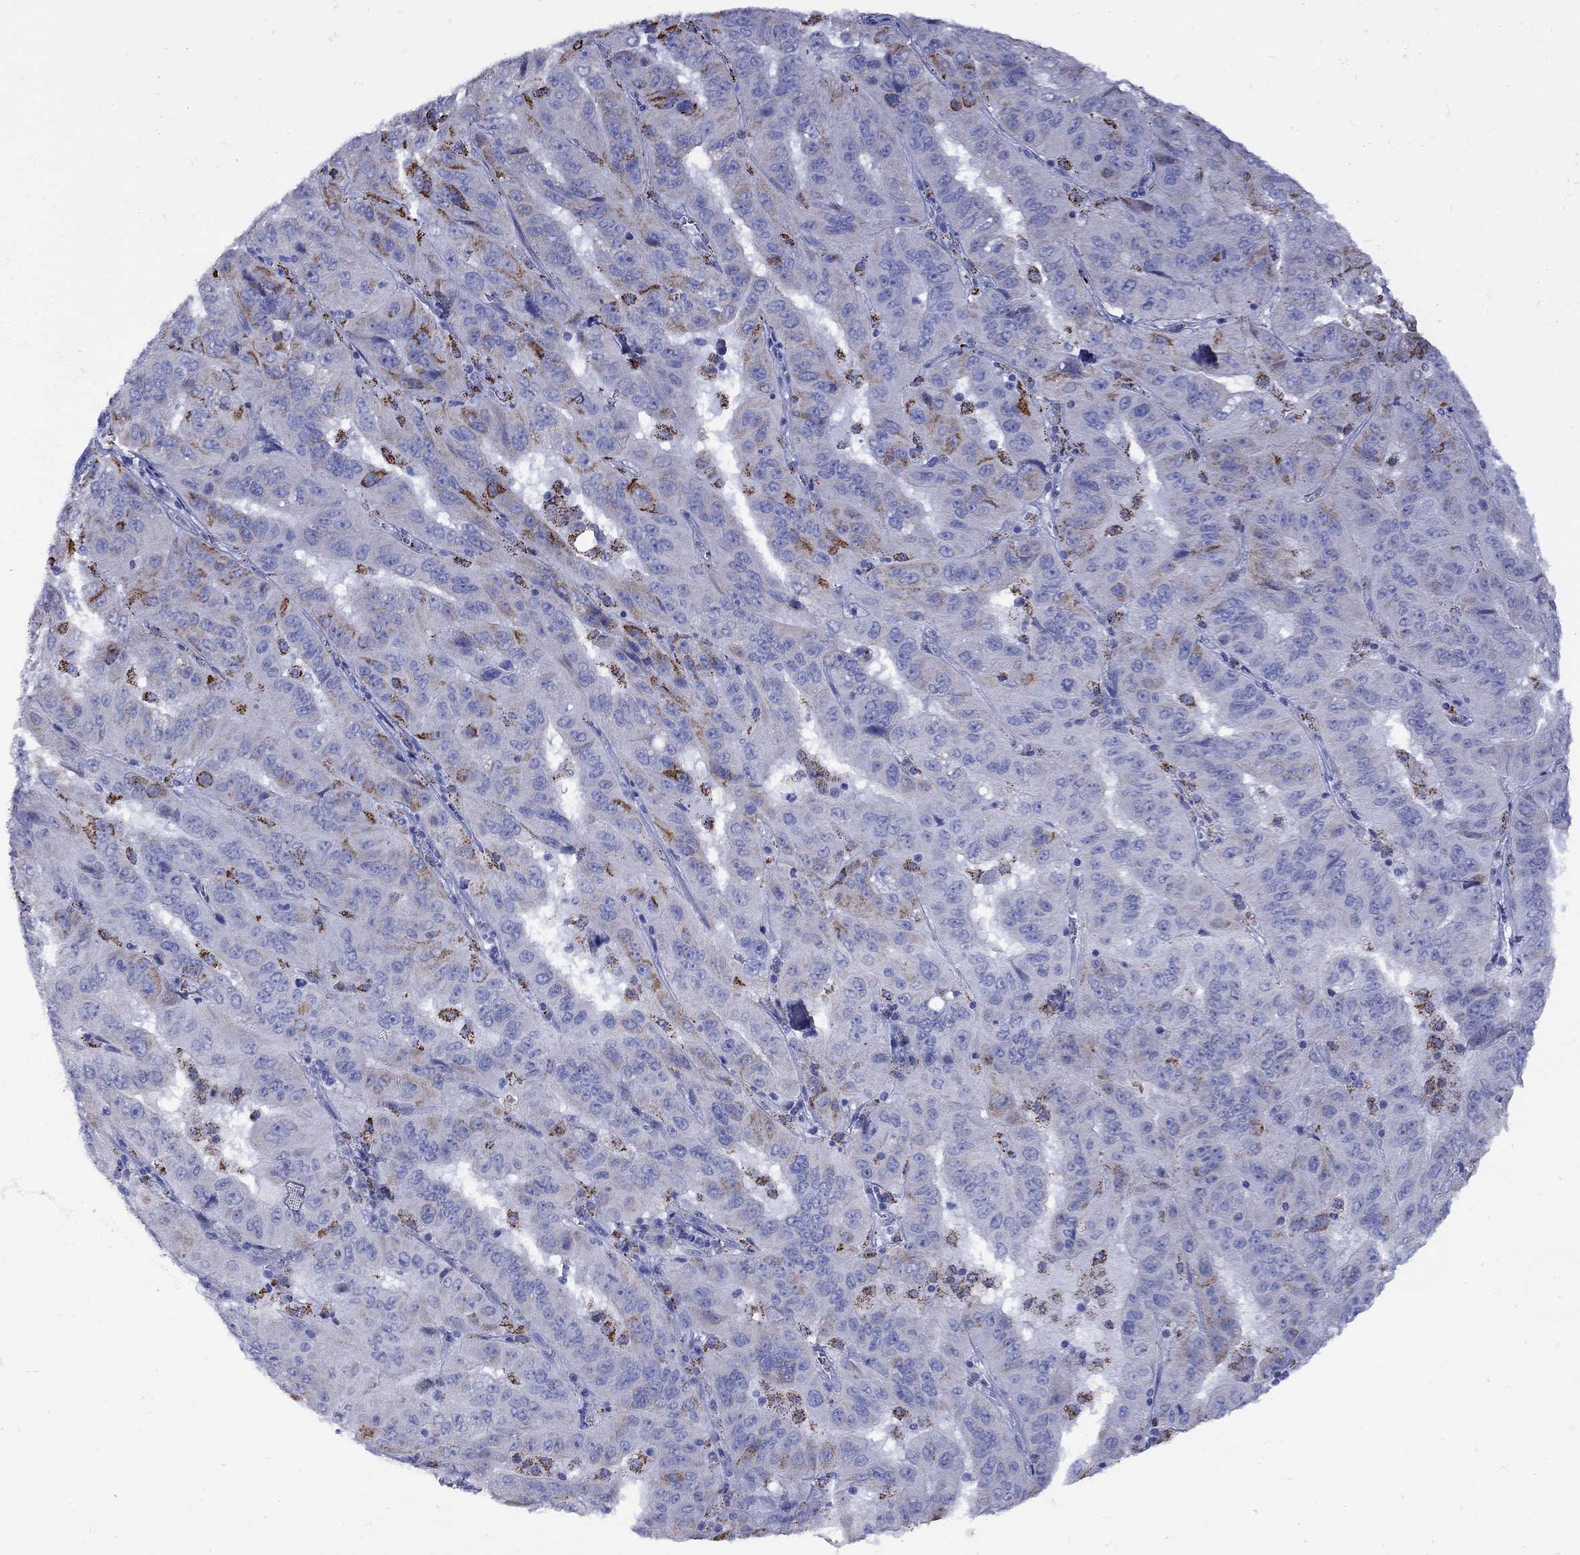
{"staining": {"intensity": "strong", "quantity": "<25%", "location": "cytoplasmic/membranous"}, "tissue": "pancreatic cancer", "cell_type": "Tumor cells", "image_type": "cancer", "snomed": [{"axis": "morphology", "description": "Adenocarcinoma, NOS"}, {"axis": "topography", "description": "Pancreas"}], "caption": "IHC image of human pancreatic adenocarcinoma stained for a protein (brown), which displays medium levels of strong cytoplasmic/membranous expression in about <25% of tumor cells.", "gene": "SESTD1", "patient": {"sex": "male", "age": 63}}